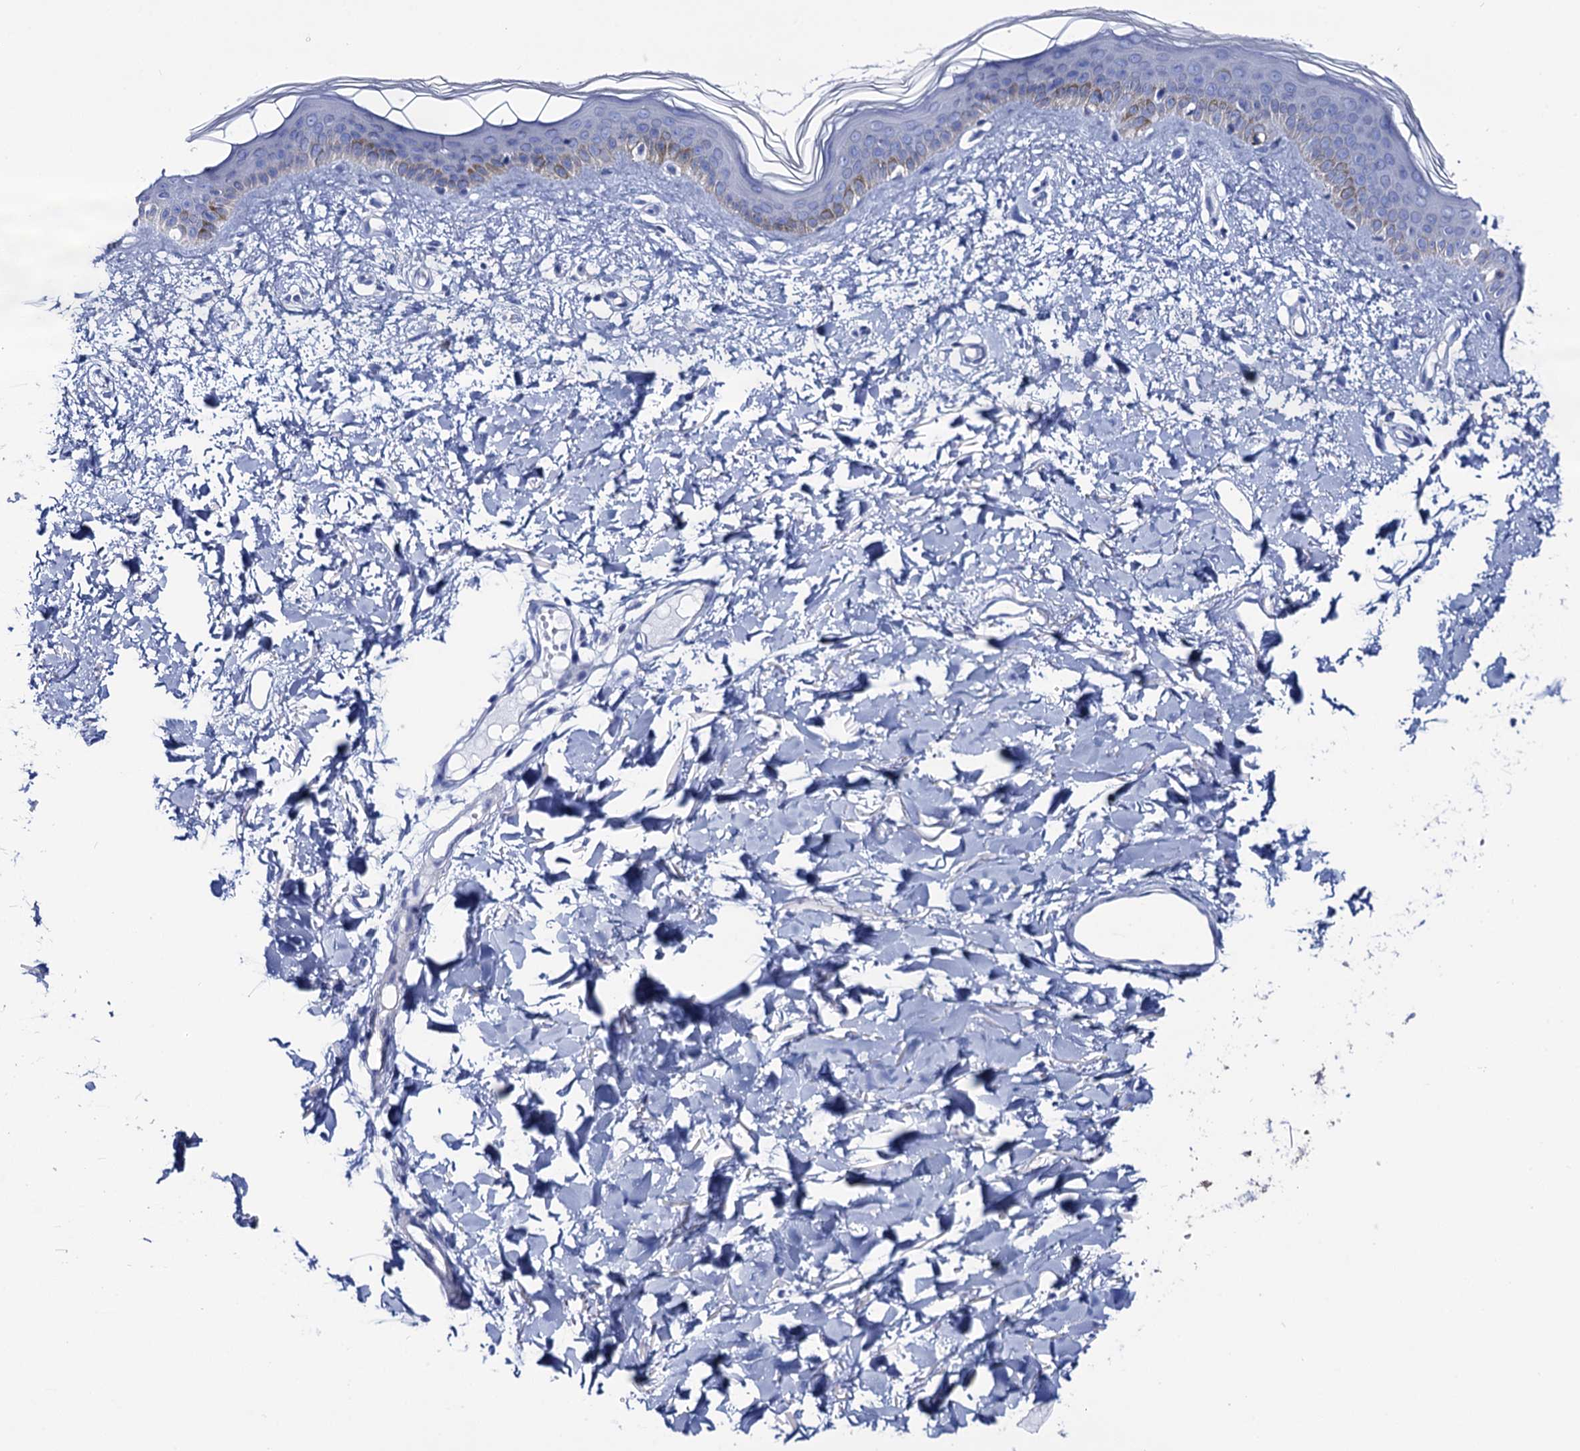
{"staining": {"intensity": "negative", "quantity": "none", "location": "none"}, "tissue": "skin", "cell_type": "Fibroblasts", "image_type": "normal", "snomed": [{"axis": "morphology", "description": "Normal tissue, NOS"}, {"axis": "topography", "description": "Skin"}], "caption": "DAB immunohistochemical staining of normal human skin exhibits no significant staining in fibroblasts.", "gene": "RAB3IP", "patient": {"sex": "female", "age": 58}}